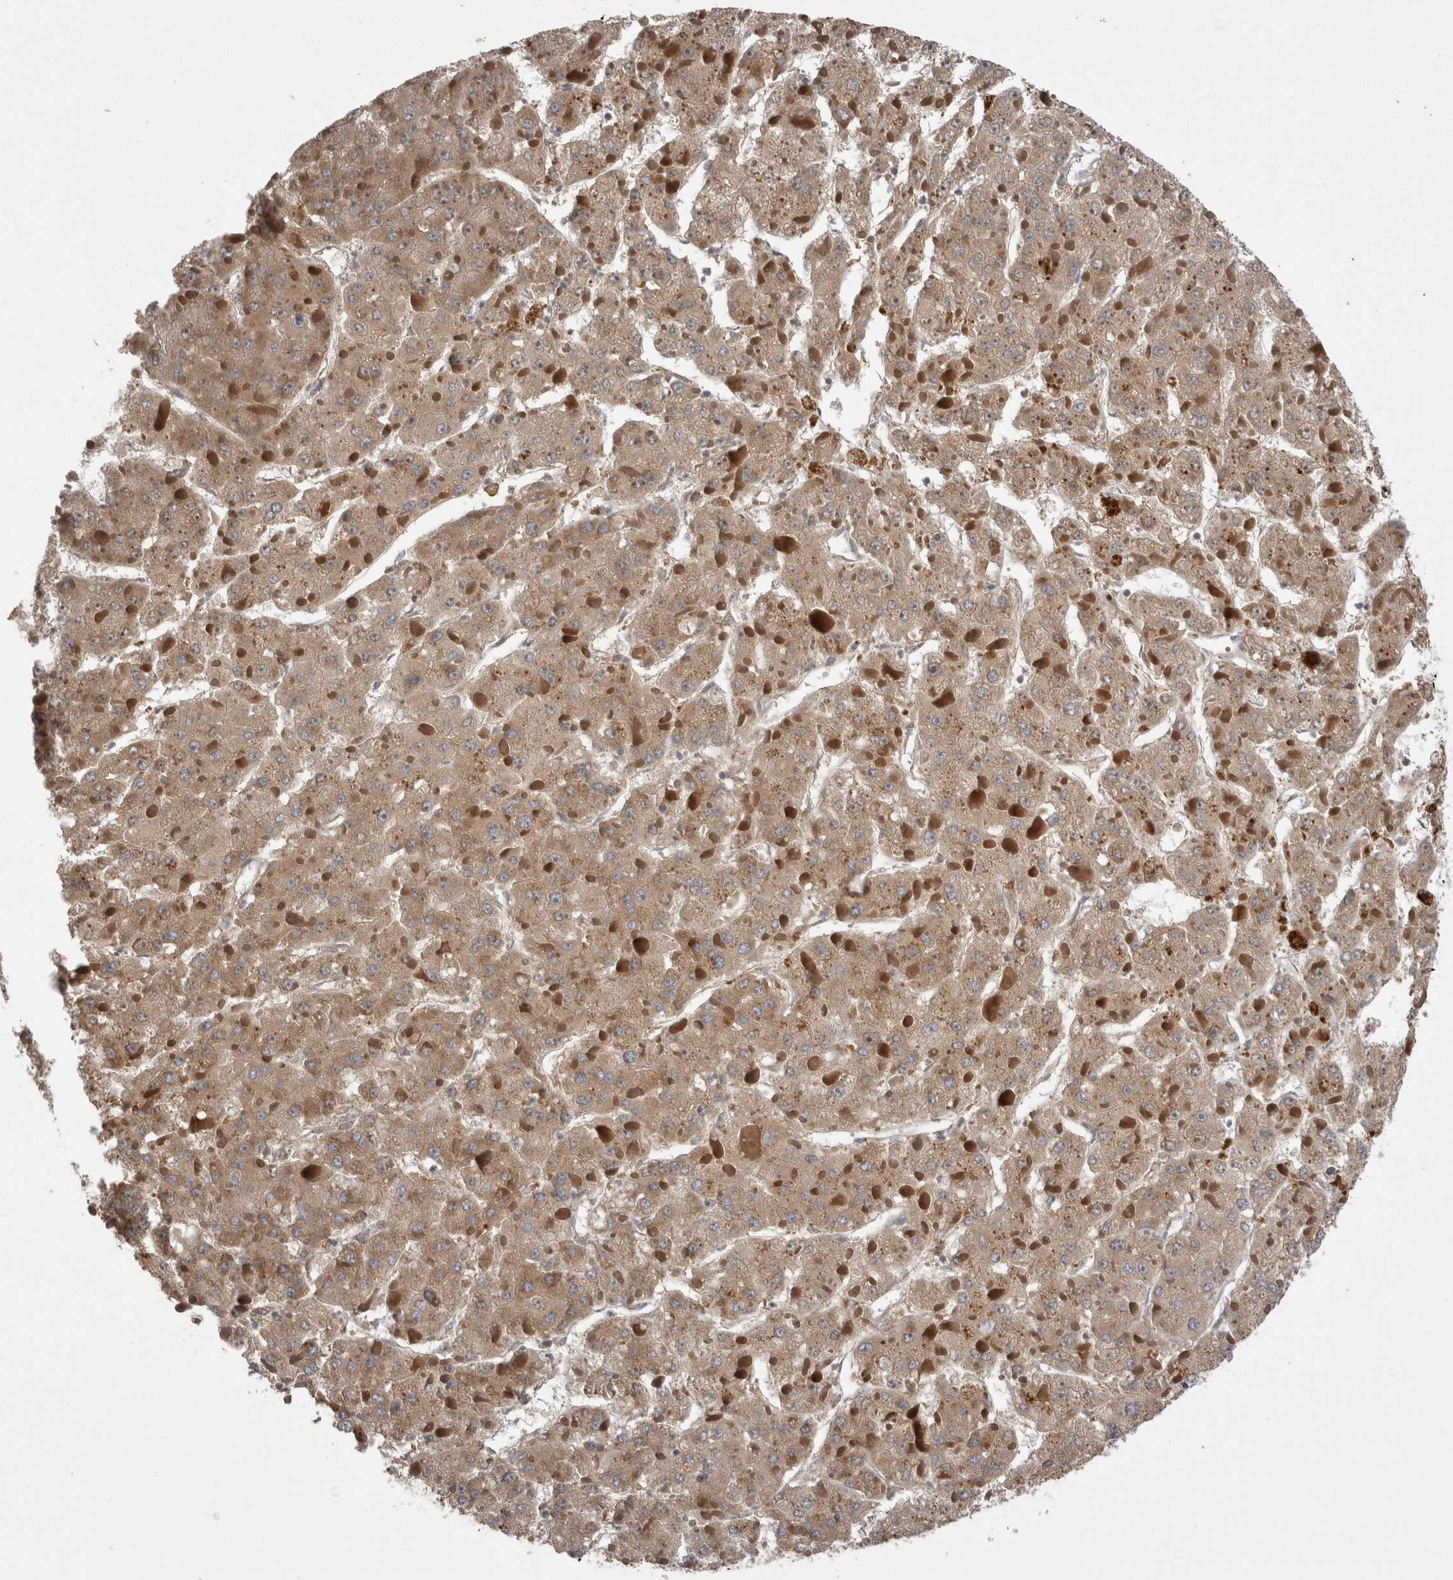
{"staining": {"intensity": "weak", "quantity": ">75%", "location": "cytoplasmic/membranous"}, "tissue": "liver cancer", "cell_type": "Tumor cells", "image_type": "cancer", "snomed": [{"axis": "morphology", "description": "Carcinoma, Hepatocellular, NOS"}, {"axis": "topography", "description": "Liver"}], "caption": "A brown stain shows weak cytoplasmic/membranous positivity of a protein in human liver cancer tumor cells. The protein of interest is shown in brown color, while the nuclei are stained blue.", "gene": "DARS2", "patient": {"sex": "female", "age": 73}}